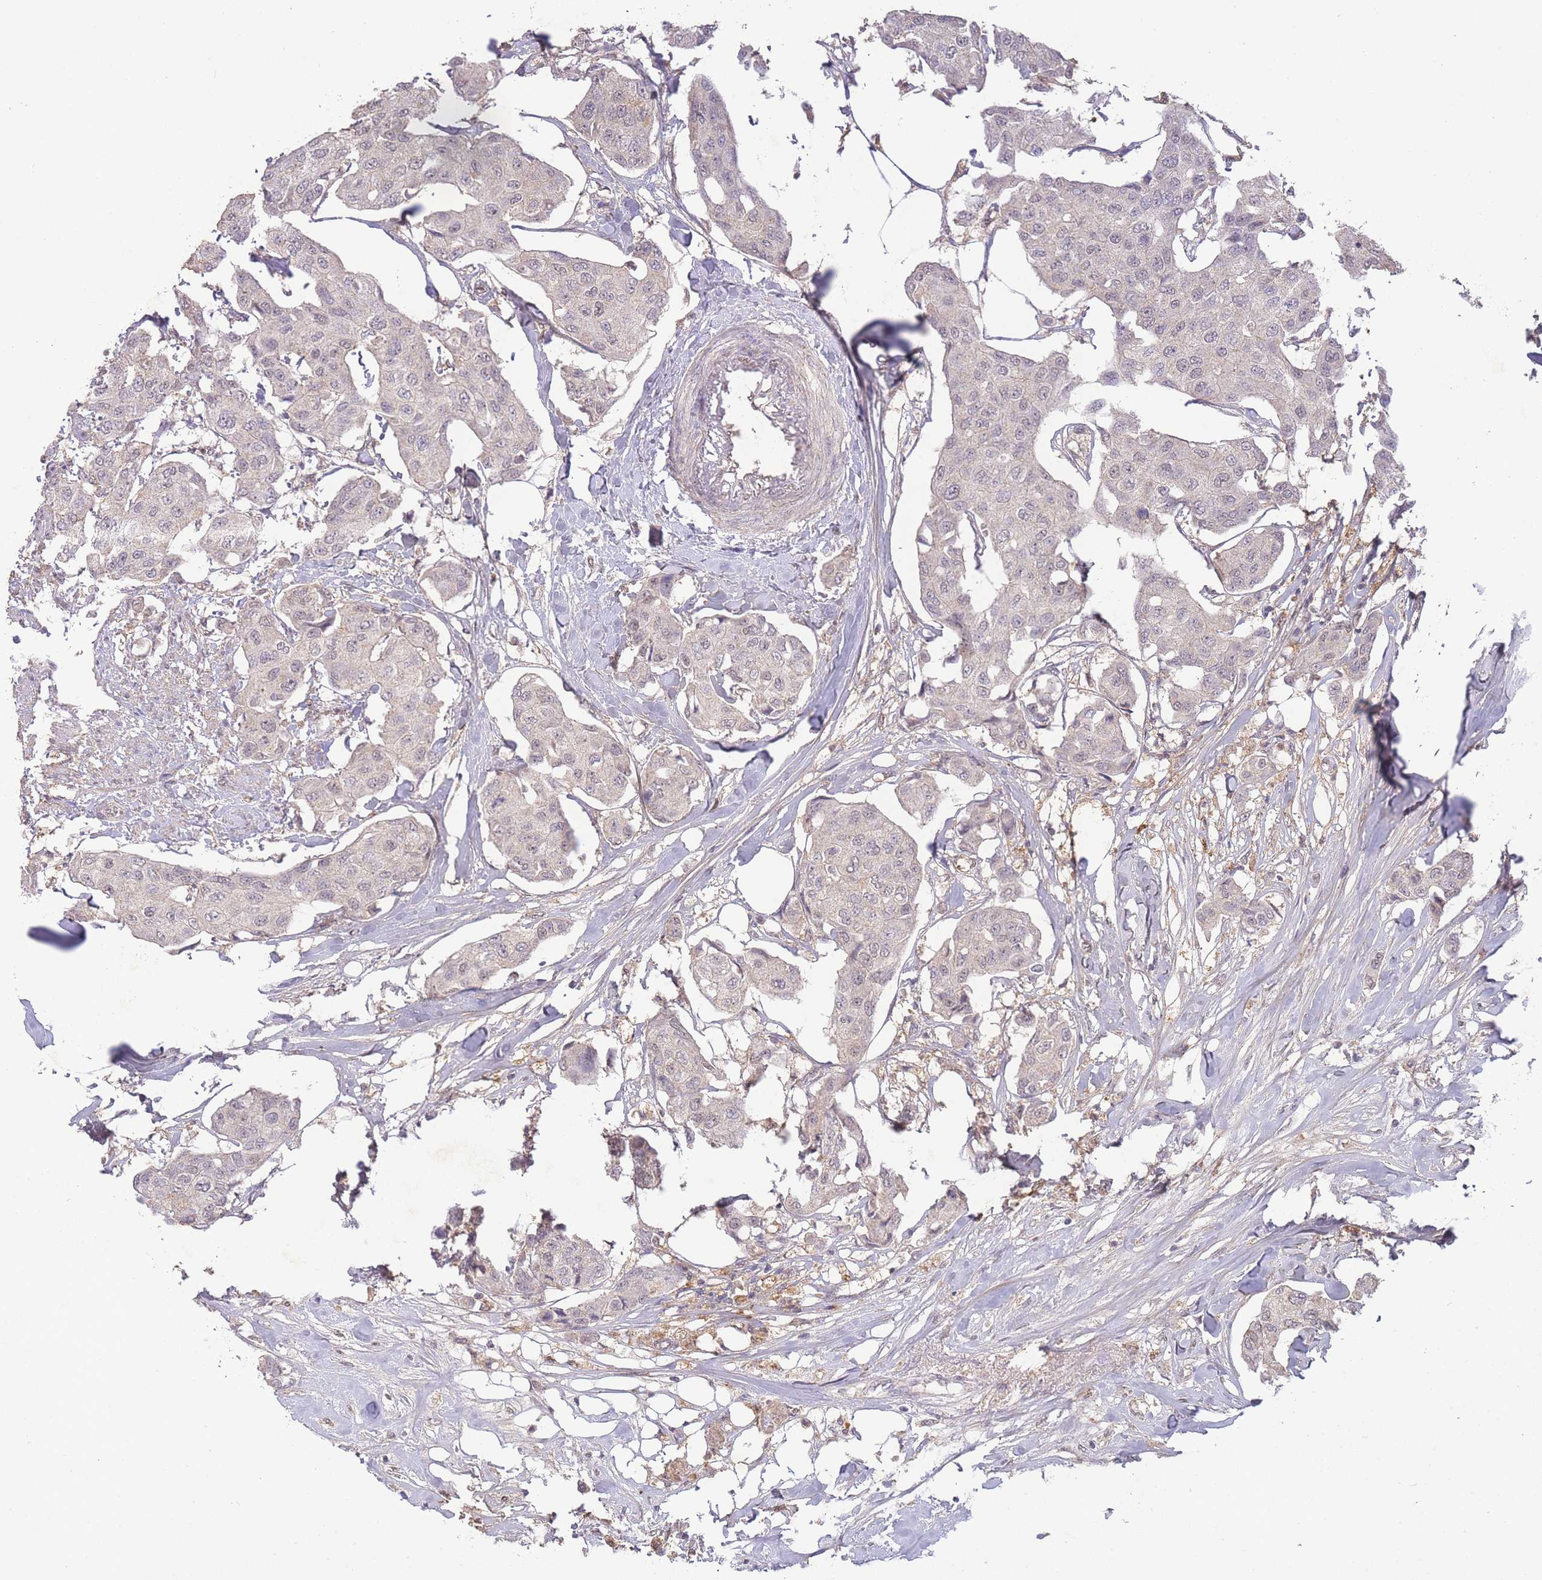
{"staining": {"intensity": "weak", "quantity": "<25%", "location": "nuclear"}, "tissue": "breast cancer", "cell_type": "Tumor cells", "image_type": "cancer", "snomed": [{"axis": "morphology", "description": "Duct carcinoma"}, {"axis": "topography", "description": "Breast"}, {"axis": "topography", "description": "Lymph node"}], "caption": "An image of human breast intraductal carcinoma is negative for staining in tumor cells.", "gene": "RNF144B", "patient": {"sex": "female", "age": 80}}